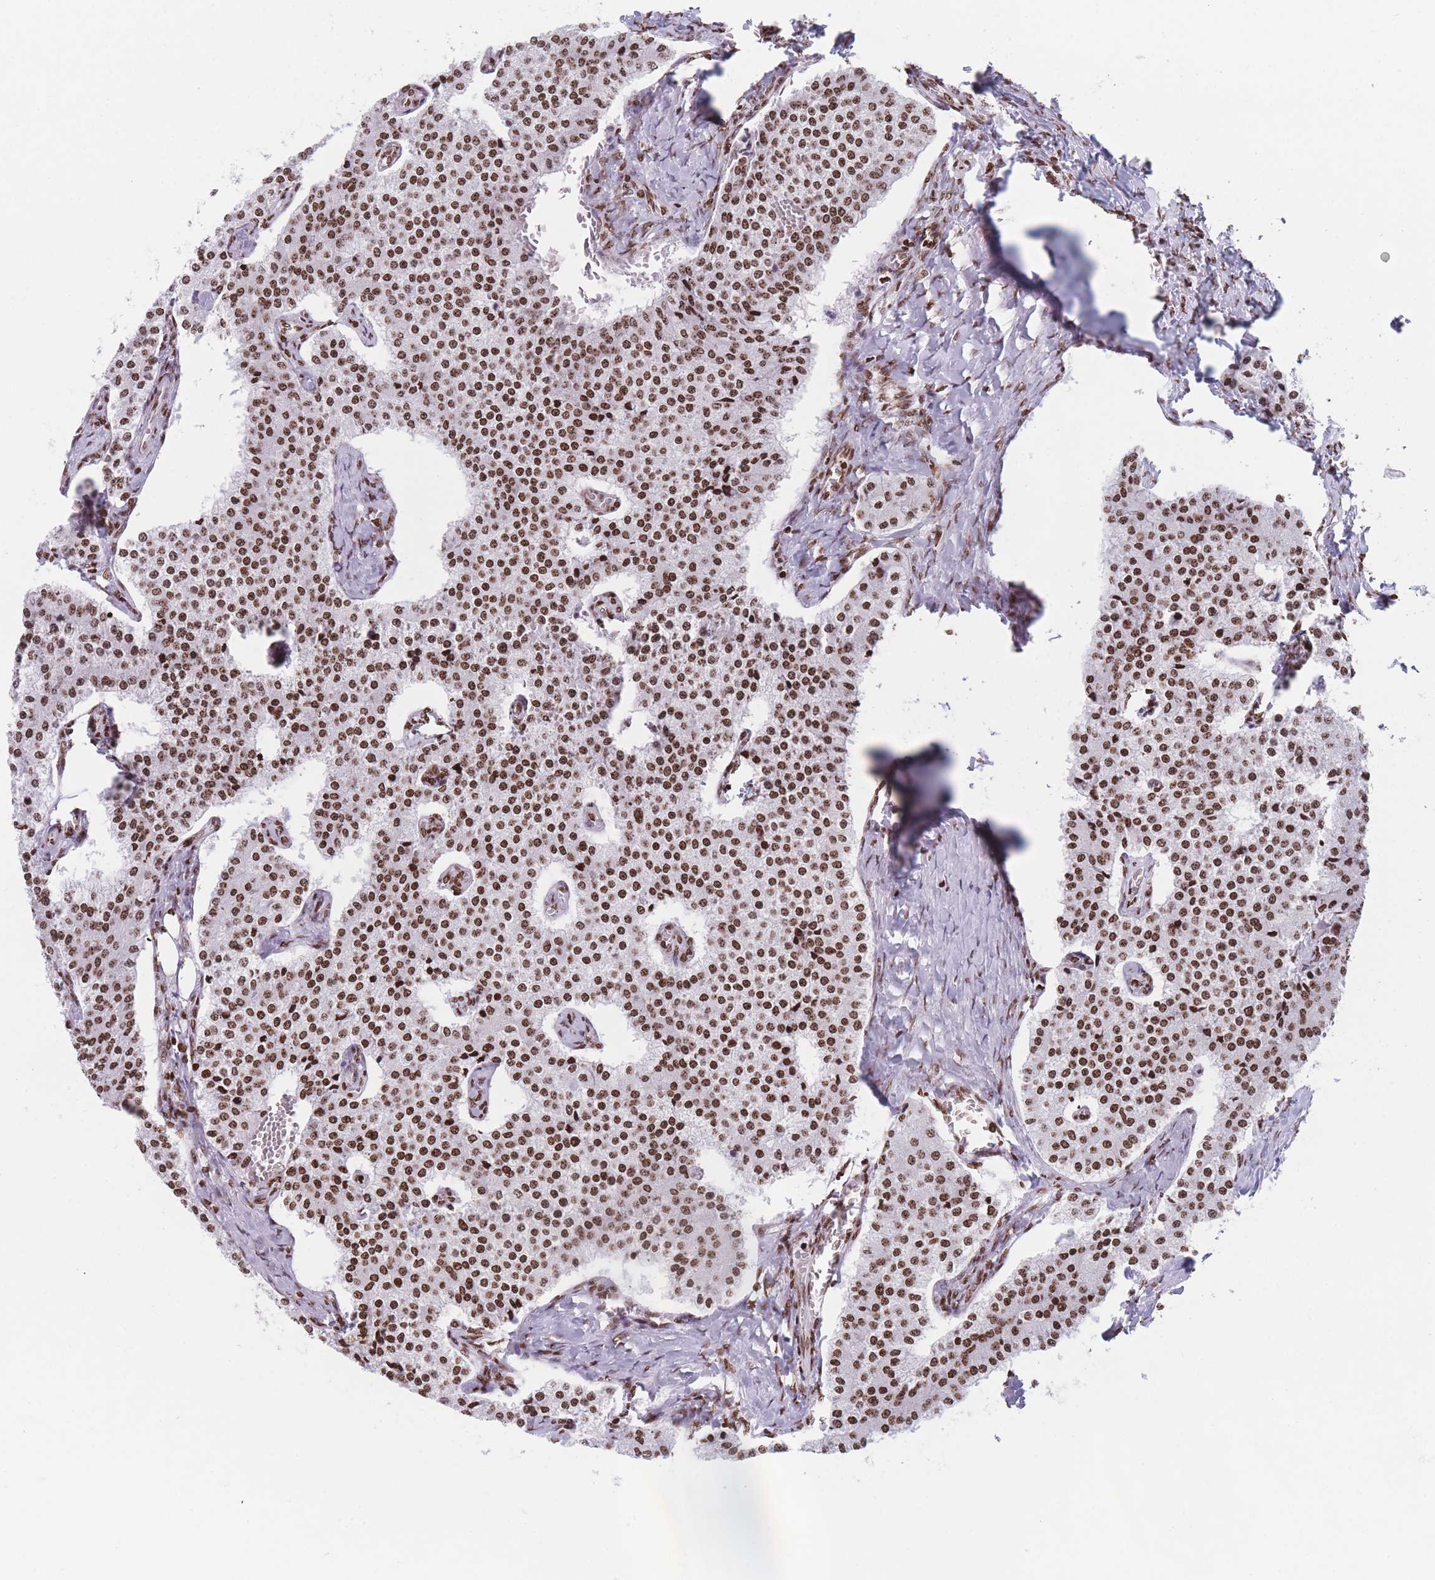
{"staining": {"intensity": "strong", "quantity": ">75%", "location": "nuclear"}, "tissue": "carcinoid", "cell_type": "Tumor cells", "image_type": "cancer", "snomed": [{"axis": "morphology", "description": "Carcinoid, malignant, NOS"}, {"axis": "topography", "description": "Colon"}], "caption": "This is a micrograph of IHC staining of carcinoid (malignant), which shows strong positivity in the nuclear of tumor cells.", "gene": "AK9", "patient": {"sex": "female", "age": 52}}